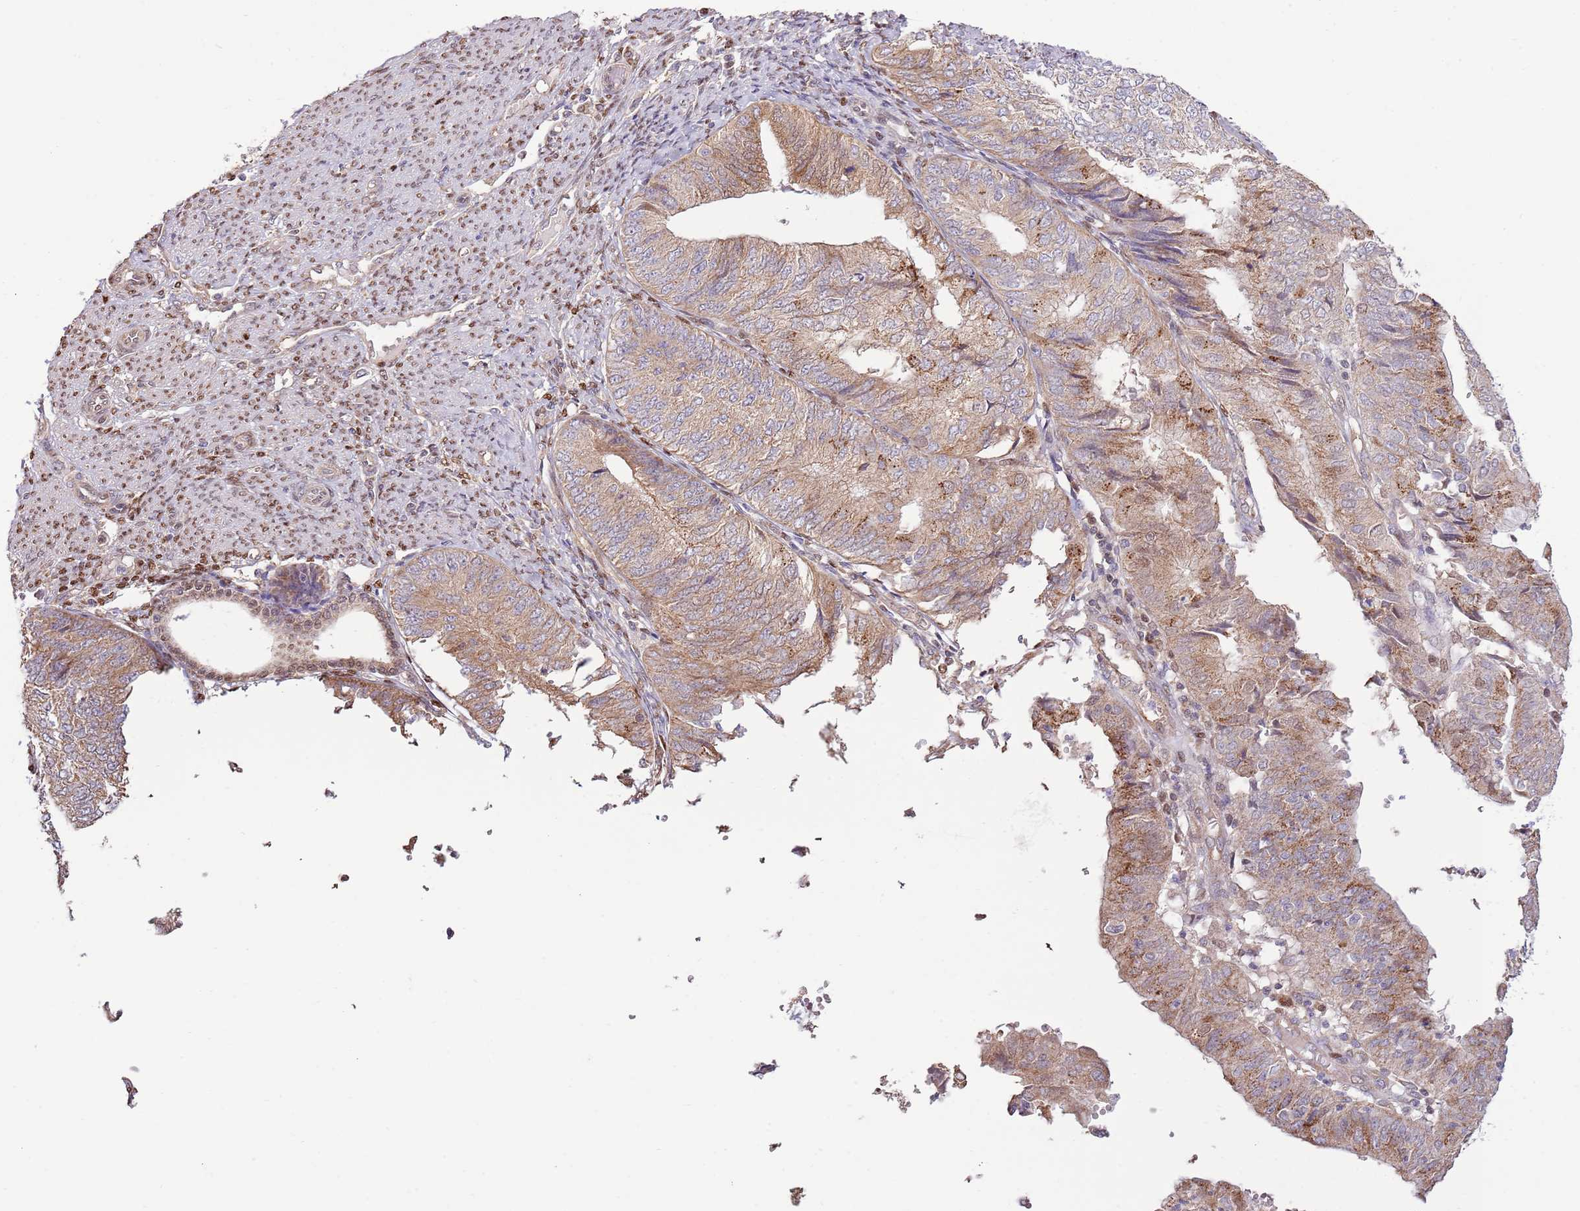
{"staining": {"intensity": "moderate", "quantity": "25%-75%", "location": "cytoplasmic/membranous"}, "tissue": "endometrial cancer", "cell_type": "Tumor cells", "image_type": "cancer", "snomed": [{"axis": "morphology", "description": "Adenocarcinoma, NOS"}, {"axis": "topography", "description": "Endometrium"}], "caption": "Protein expression by immunohistochemistry demonstrates moderate cytoplasmic/membranous staining in approximately 25%-75% of tumor cells in adenocarcinoma (endometrial). (DAB (3,3'-diaminobenzidine) IHC with brightfield microscopy, high magnification).", "gene": "ARL2BP", "patient": {"sex": "female", "age": 68}}